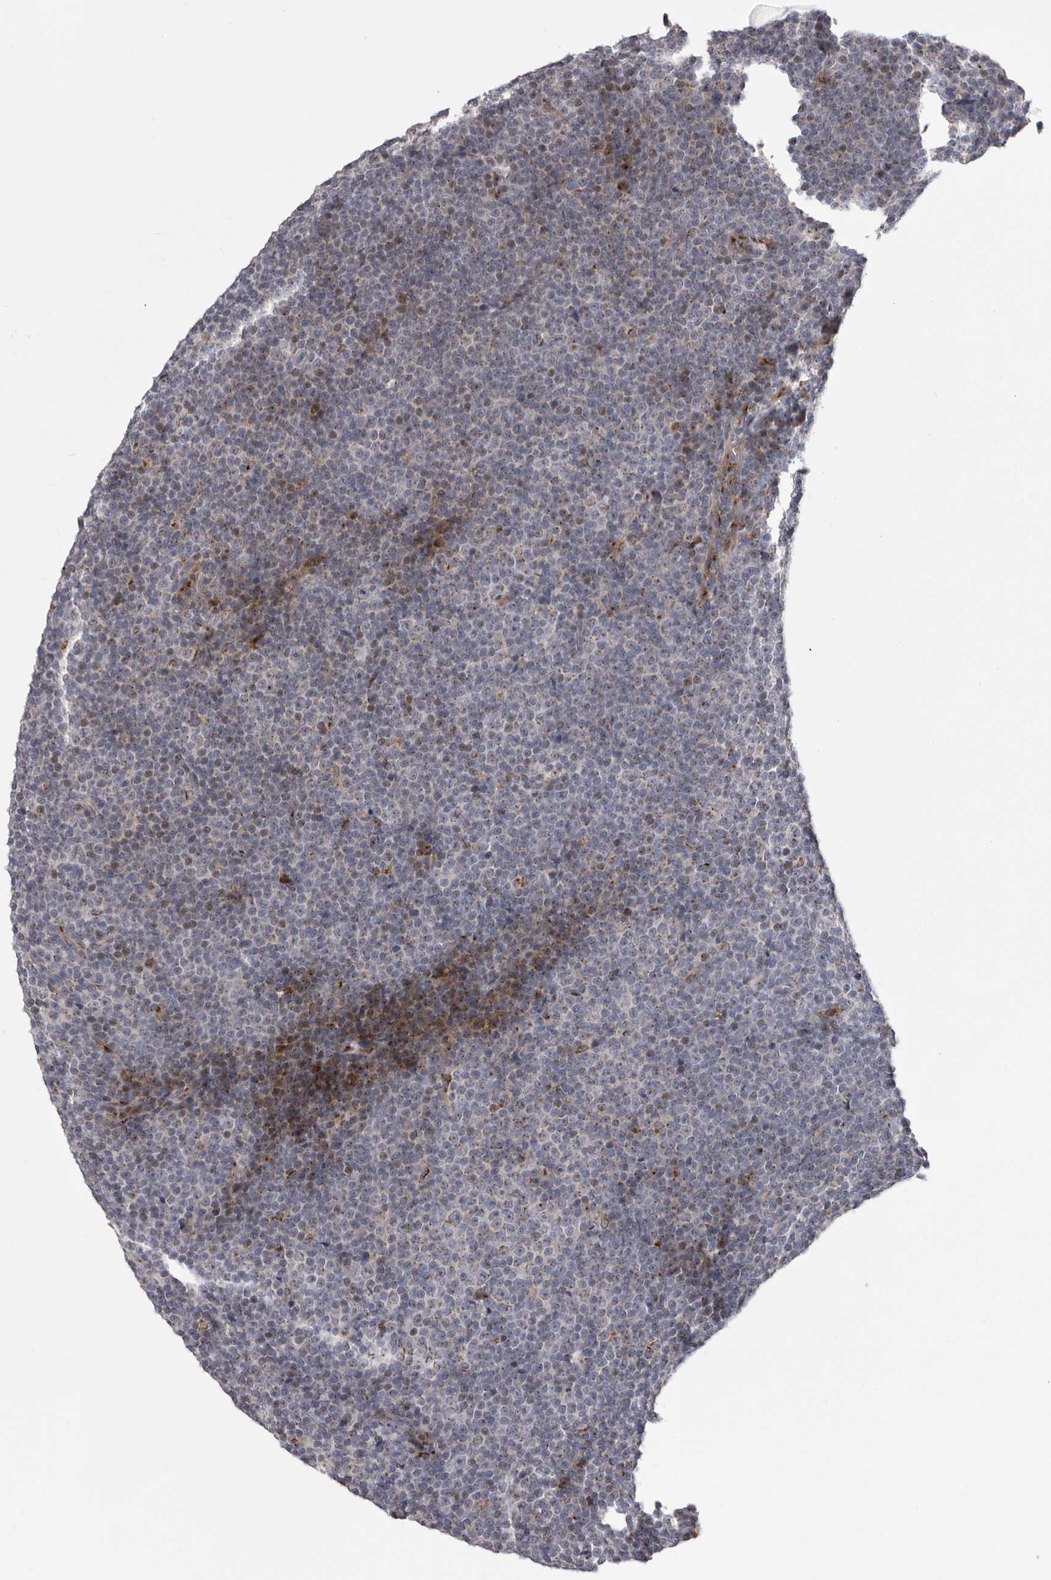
{"staining": {"intensity": "negative", "quantity": "none", "location": "none"}, "tissue": "lymphoma", "cell_type": "Tumor cells", "image_type": "cancer", "snomed": [{"axis": "morphology", "description": "Malignant lymphoma, non-Hodgkin's type, Low grade"}, {"axis": "topography", "description": "Lymph node"}], "caption": "Photomicrograph shows no significant protein expression in tumor cells of lymphoma. (Stains: DAB (3,3'-diaminobenzidine) immunohistochemistry (IHC) with hematoxylin counter stain, Microscopy: brightfield microscopy at high magnification).", "gene": "WDR47", "patient": {"sex": "female", "age": 67}}